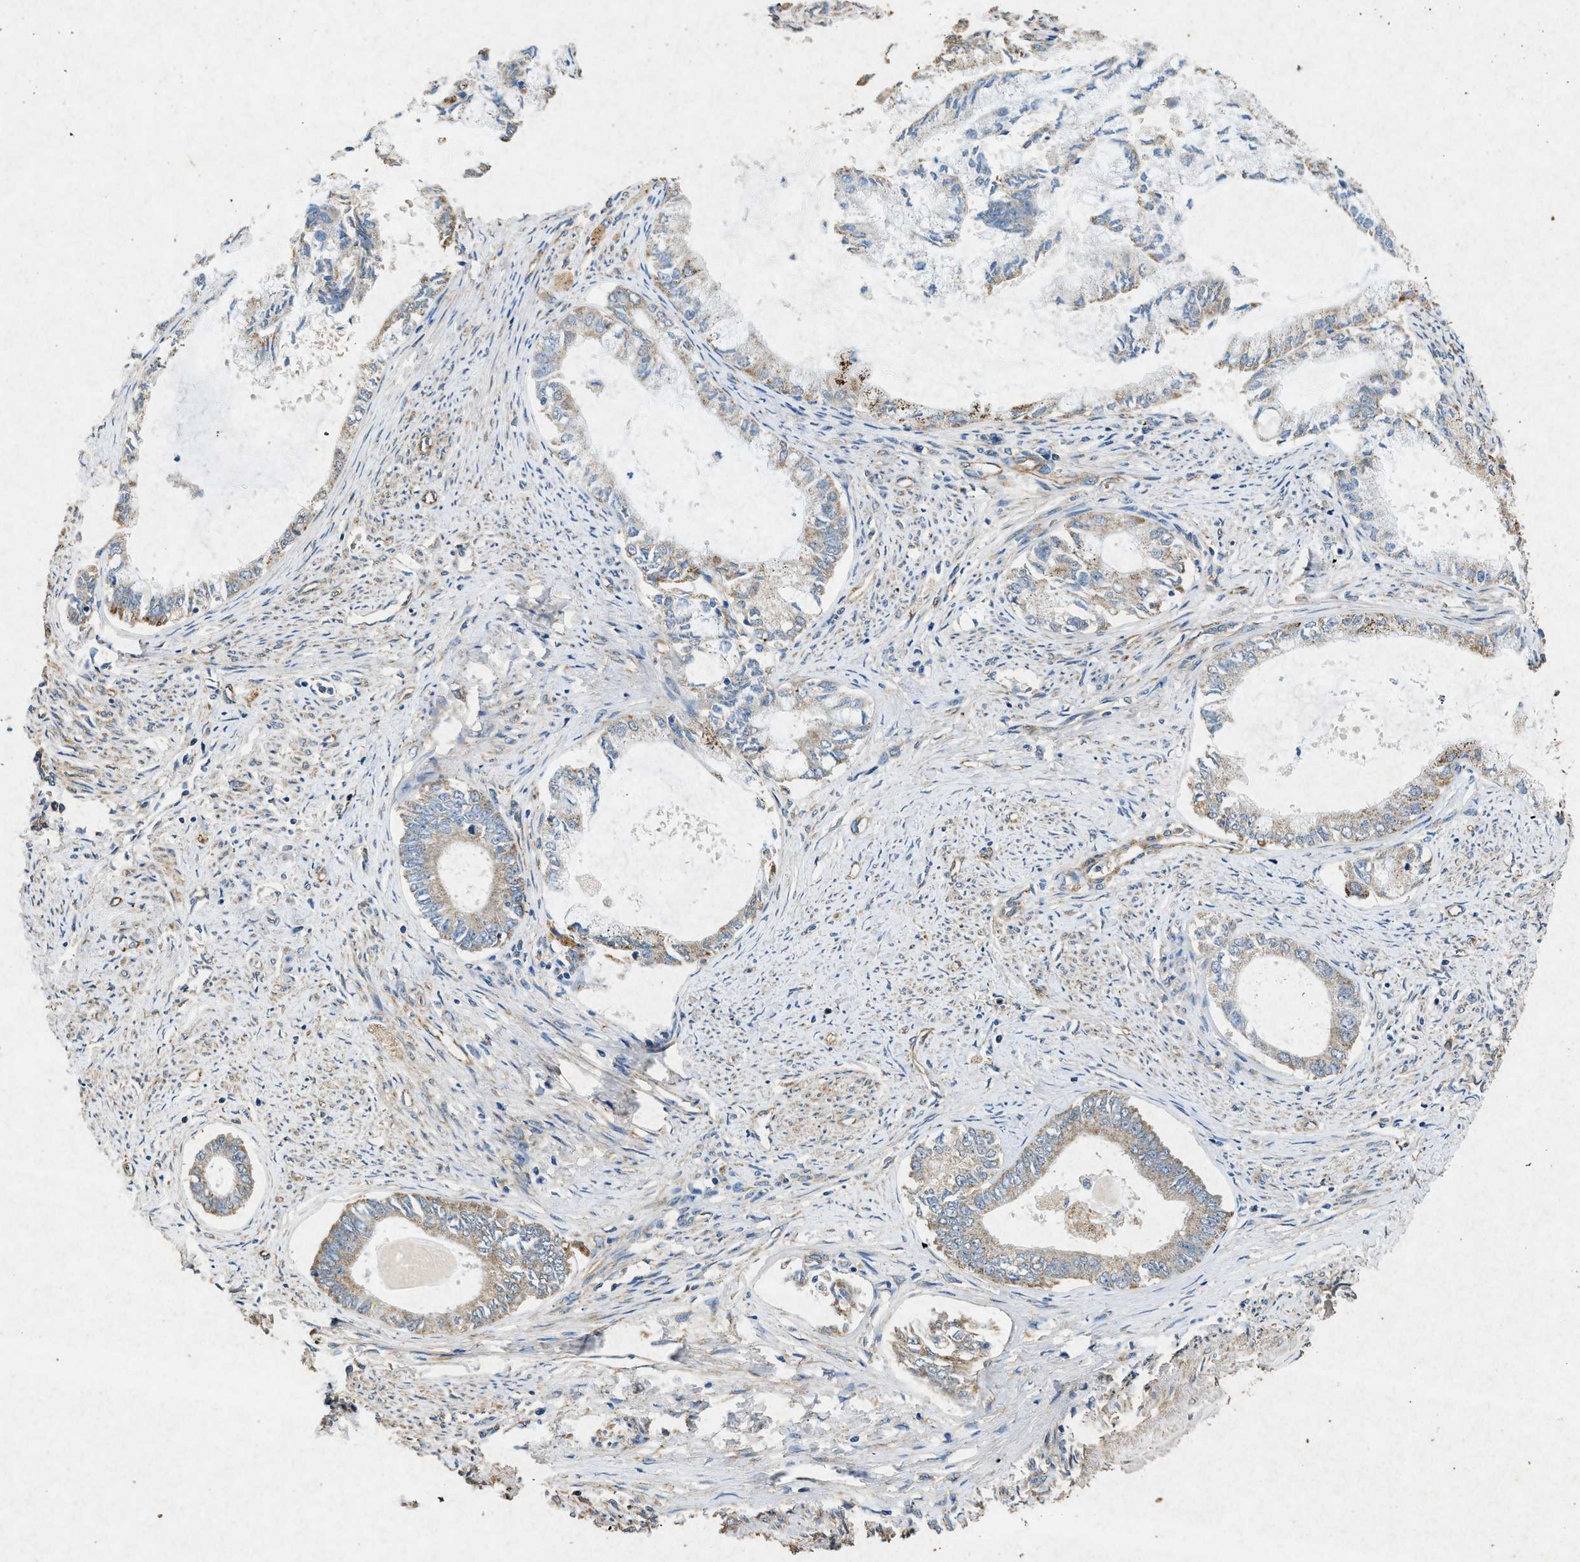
{"staining": {"intensity": "weak", "quantity": "25%-75%", "location": "cytoplasmic/membranous"}, "tissue": "endometrial cancer", "cell_type": "Tumor cells", "image_type": "cancer", "snomed": [{"axis": "morphology", "description": "Adenocarcinoma, NOS"}, {"axis": "topography", "description": "Endometrium"}], "caption": "Endometrial cancer stained for a protein (brown) exhibits weak cytoplasmic/membranous positive staining in about 25%-75% of tumor cells.", "gene": "CDK15", "patient": {"sex": "female", "age": 86}}